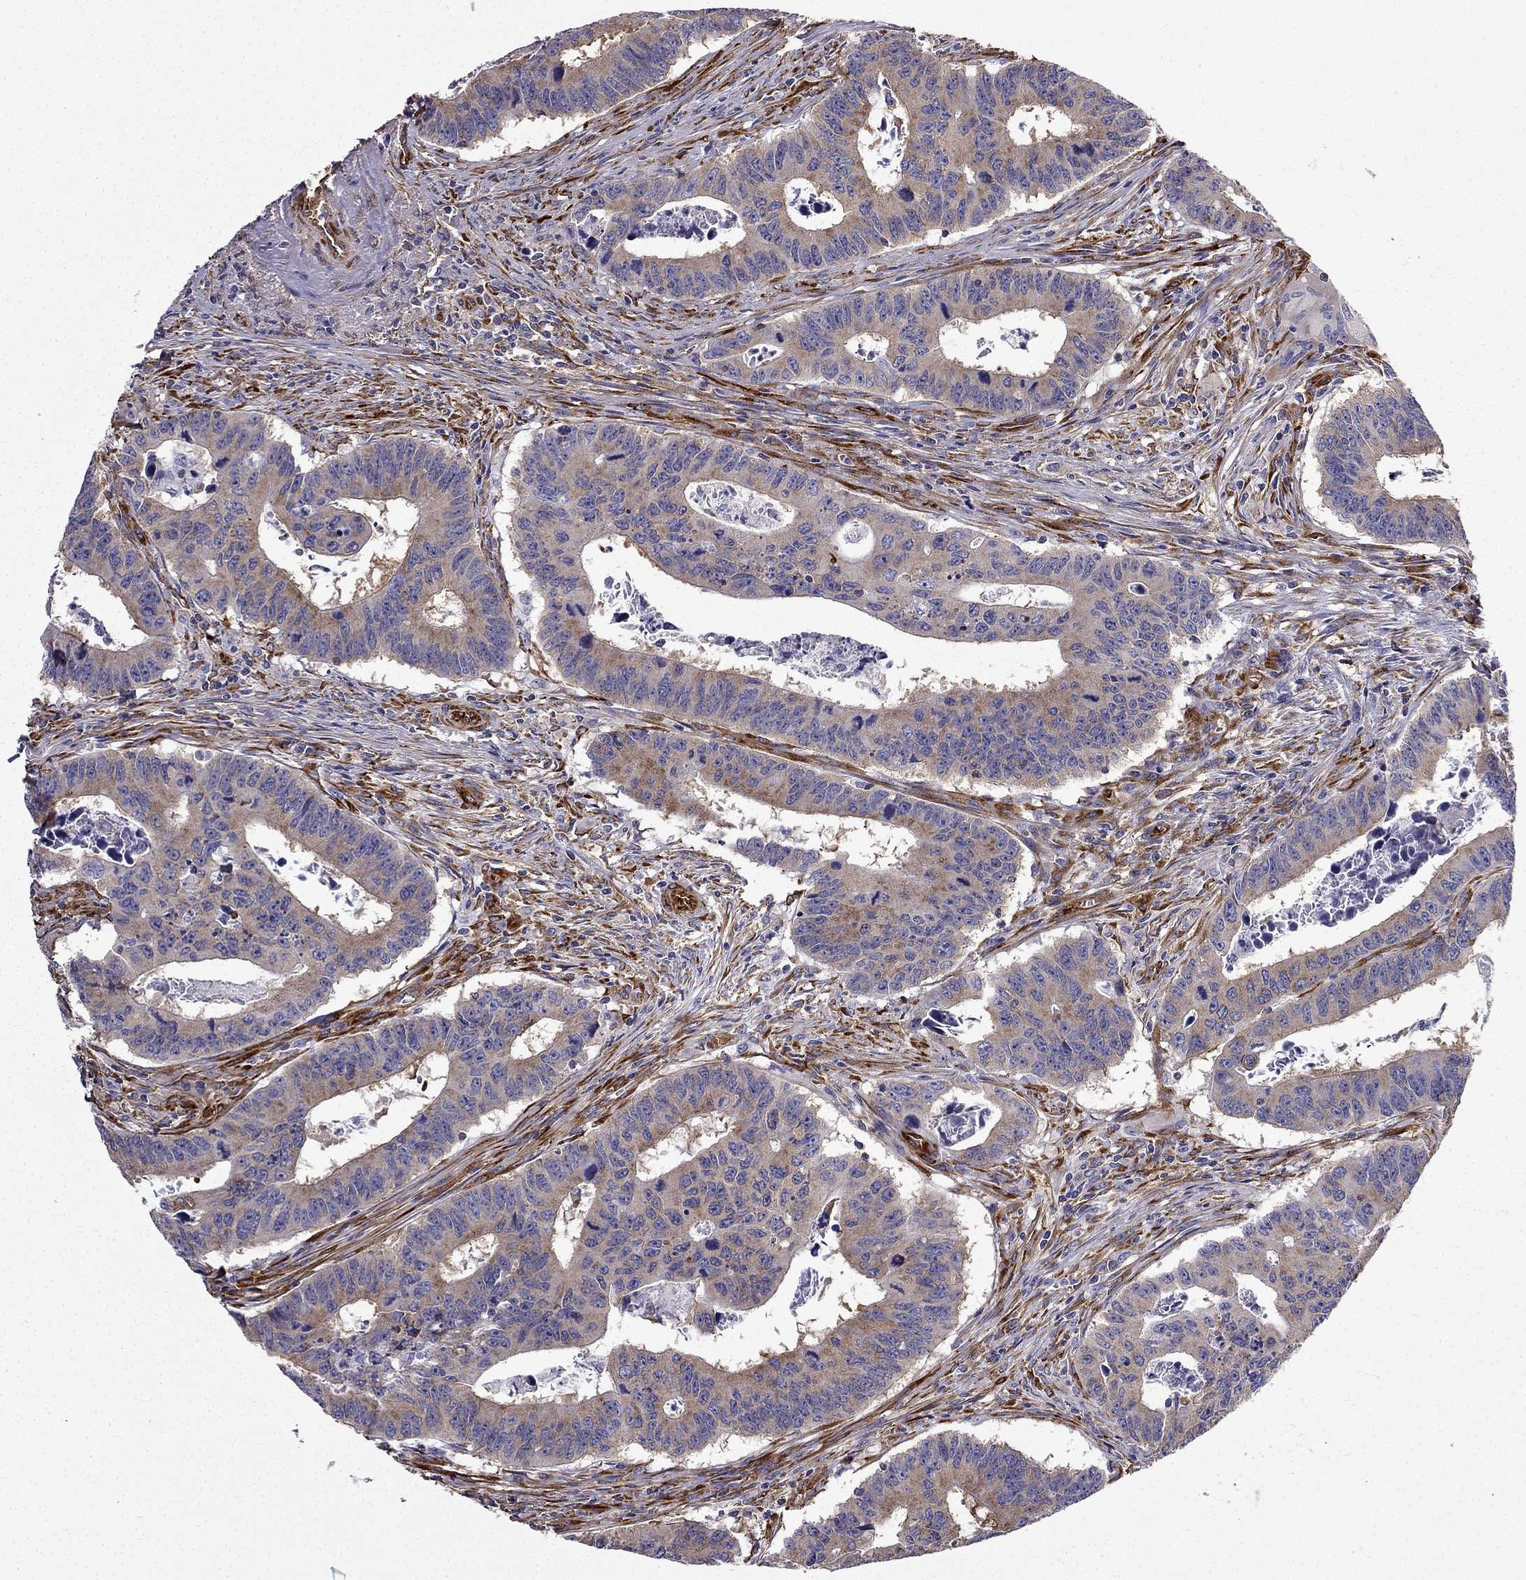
{"staining": {"intensity": "moderate", "quantity": ">75%", "location": "cytoplasmic/membranous"}, "tissue": "colorectal cancer", "cell_type": "Tumor cells", "image_type": "cancer", "snomed": [{"axis": "morphology", "description": "Adenocarcinoma, NOS"}, {"axis": "topography", "description": "Appendix"}, {"axis": "topography", "description": "Colon"}, {"axis": "topography", "description": "Cecum"}, {"axis": "topography", "description": "Colon asc"}], "caption": "Tumor cells demonstrate medium levels of moderate cytoplasmic/membranous staining in about >75% of cells in human colorectal adenocarcinoma. The staining was performed using DAB (3,3'-diaminobenzidine), with brown indicating positive protein expression. Nuclei are stained blue with hematoxylin.", "gene": "MAP4", "patient": {"sex": "female", "age": 85}}